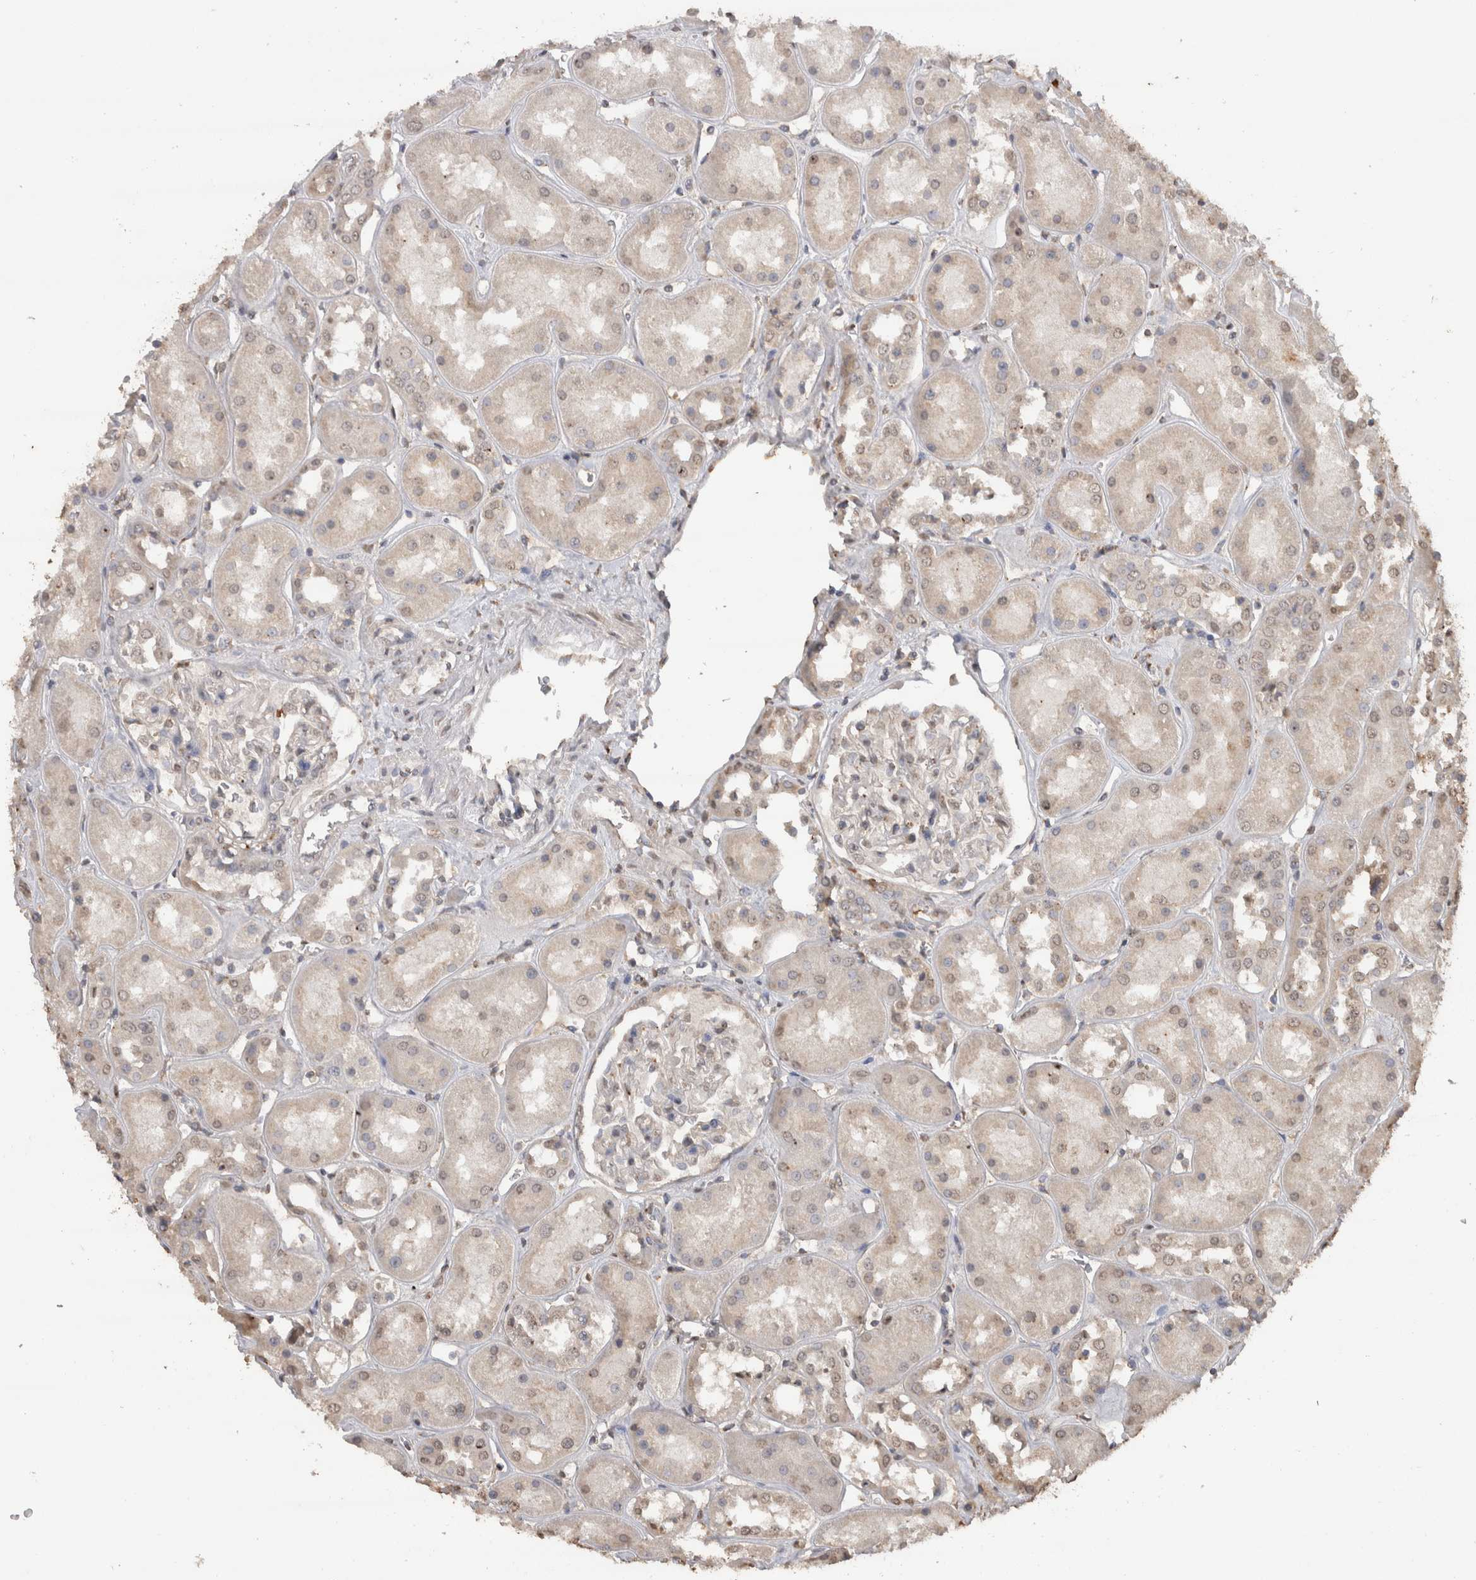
{"staining": {"intensity": "negative", "quantity": "none", "location": "none"}, "tissue": "kidney", "cell_type": "Cells in glomeruli", "image_type": "normal", "snomed": [{"axis": "morphology", "description": "Normal tissue, NOS"}, {"axis": "topography", "description": "Kidney"}], "caption": "Micrograph shows no protein expression in cells in glomeruli of normal kidney.", "gene": "CRELD2", "patient": {"sex": "male", "age": 70}}